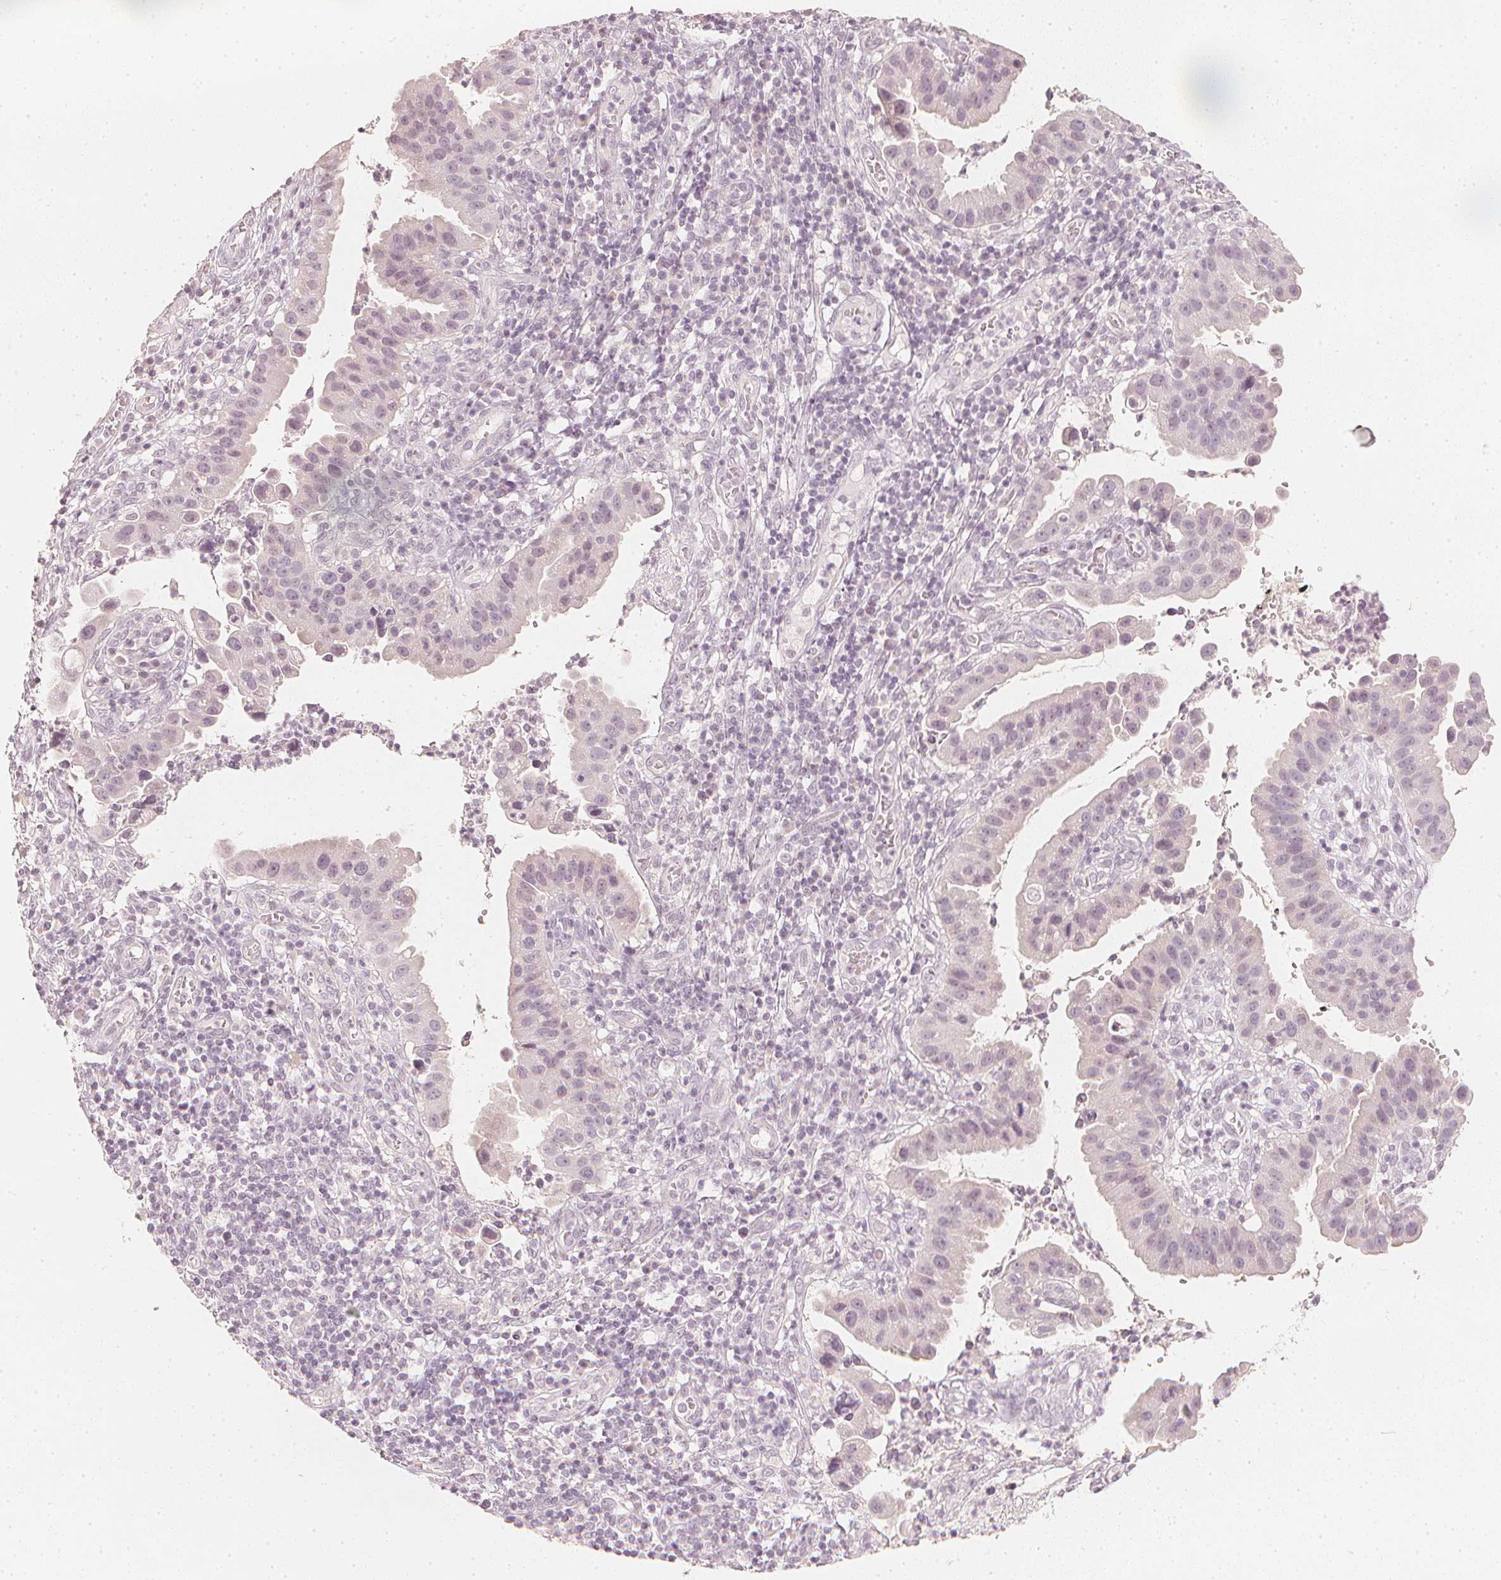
{"staining": {"intensity": "negative", "quantity": "none", "location": "none"}, "tissue": "cervical cancer", "cell_type": "Tumor cells", "image_type": "cancer", "snomed": [{"axis": "morphology", "description": "Adenocarcinoma, NOS"}, {"axis": "topography", "description": "Cervix"}], "caption": "Human cervical adenocarcinoma stained for a protein using IHC exhibits no positivity in tumor cells.", "gene": "CALB1", "patient": {"sex": "female", "age": 34}}